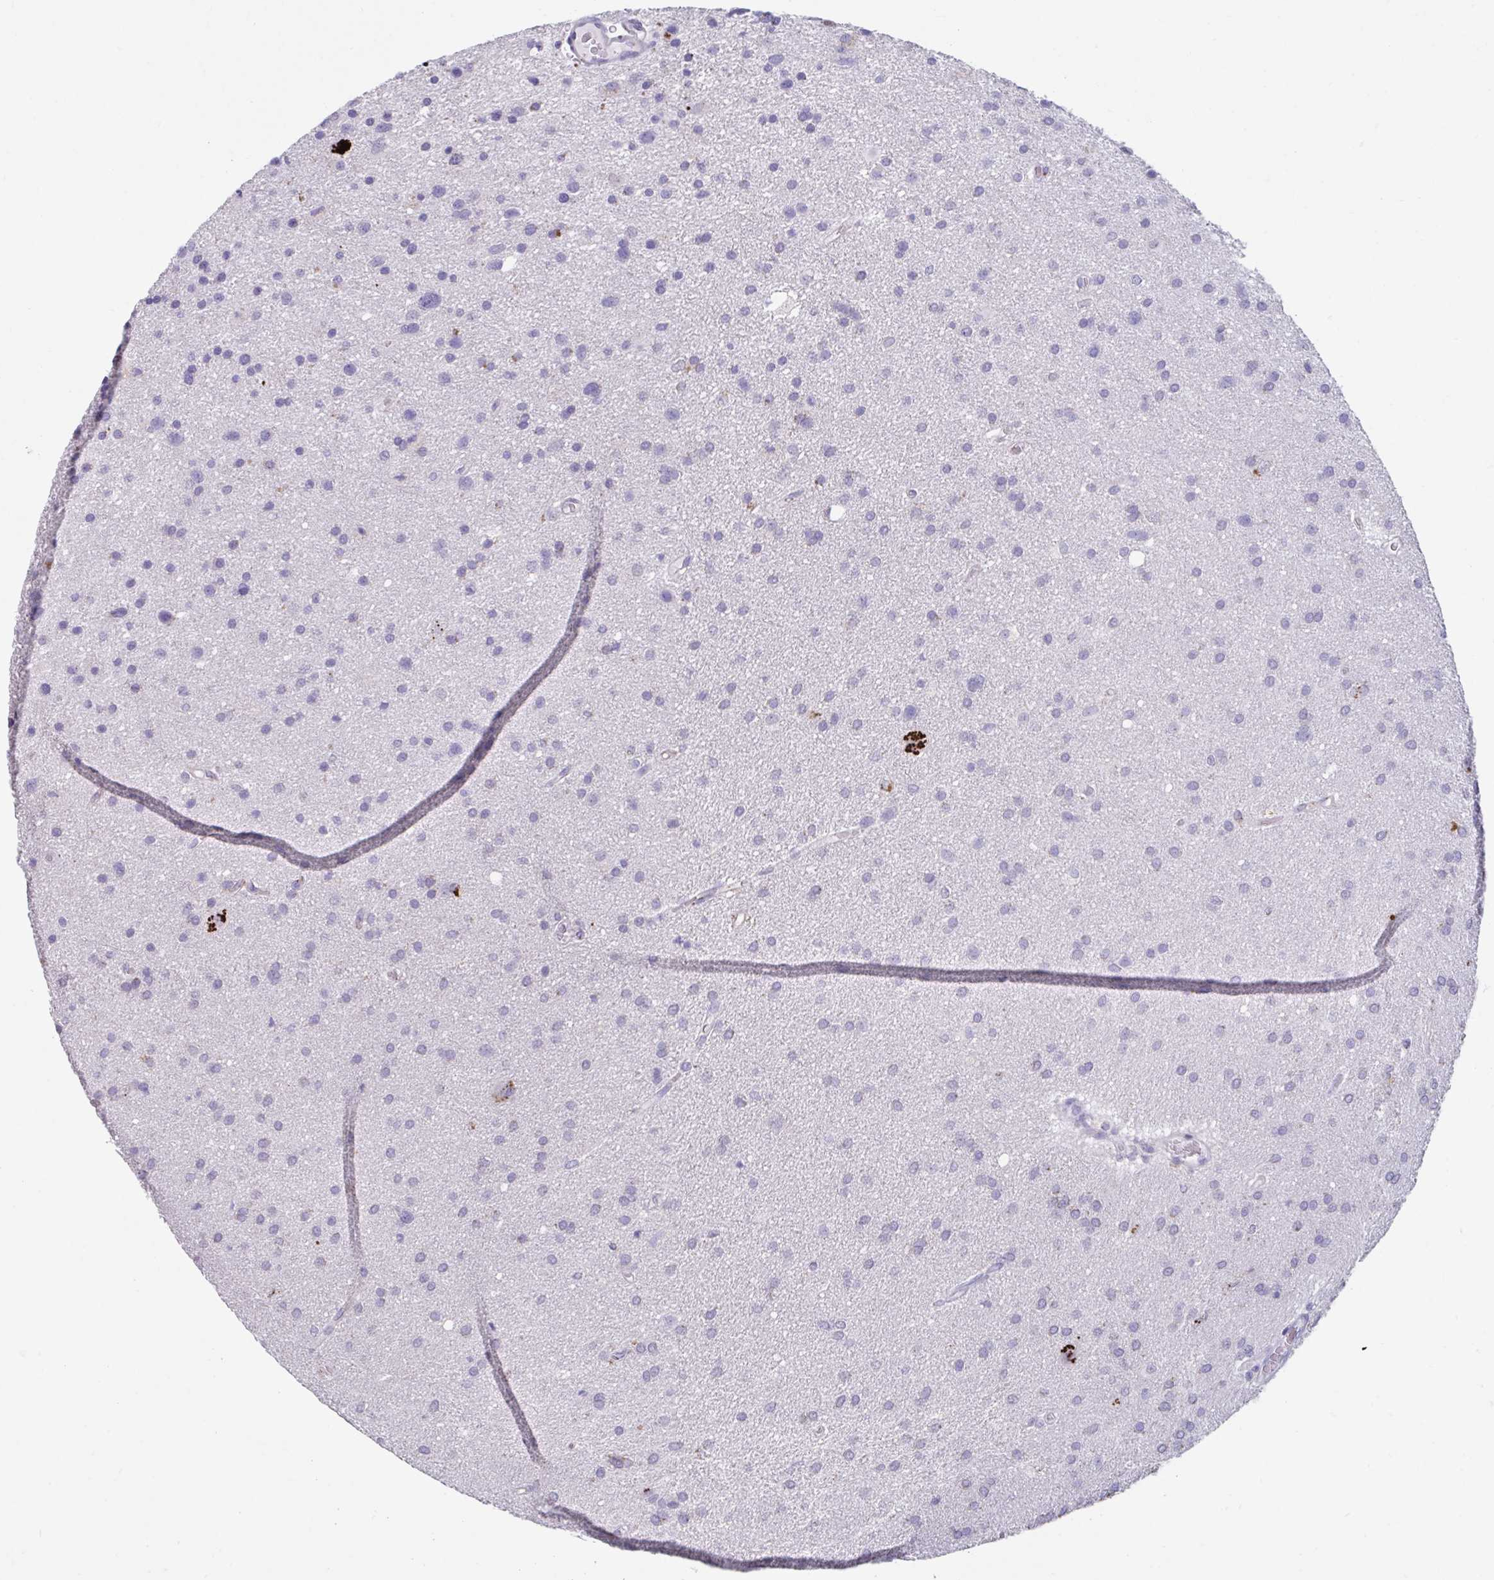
{"staining": {"intensity": "negative", "quantity": "none", "location": "none"}, "tissue": "glioma", "cell_type": "Tumor cells", "image_type": "cancer", "snomed": [{"axis": "morphology", "description": "Glioma, malignant, Low grade"}, {"axis": "topography", "description": "Brain"}], "caption": "High power microscopy image of an IHC photomicrograph of low-grade glioma (malignant), revealing no significant staining in tumor cells. The staining is performed using DAB (3,3'-diaminobenzidine) brown chromogen with nuclei counter-stained in using hematoxylin.", "gene": "GPR162", "patient": {"sex": "female", "age": 54}}